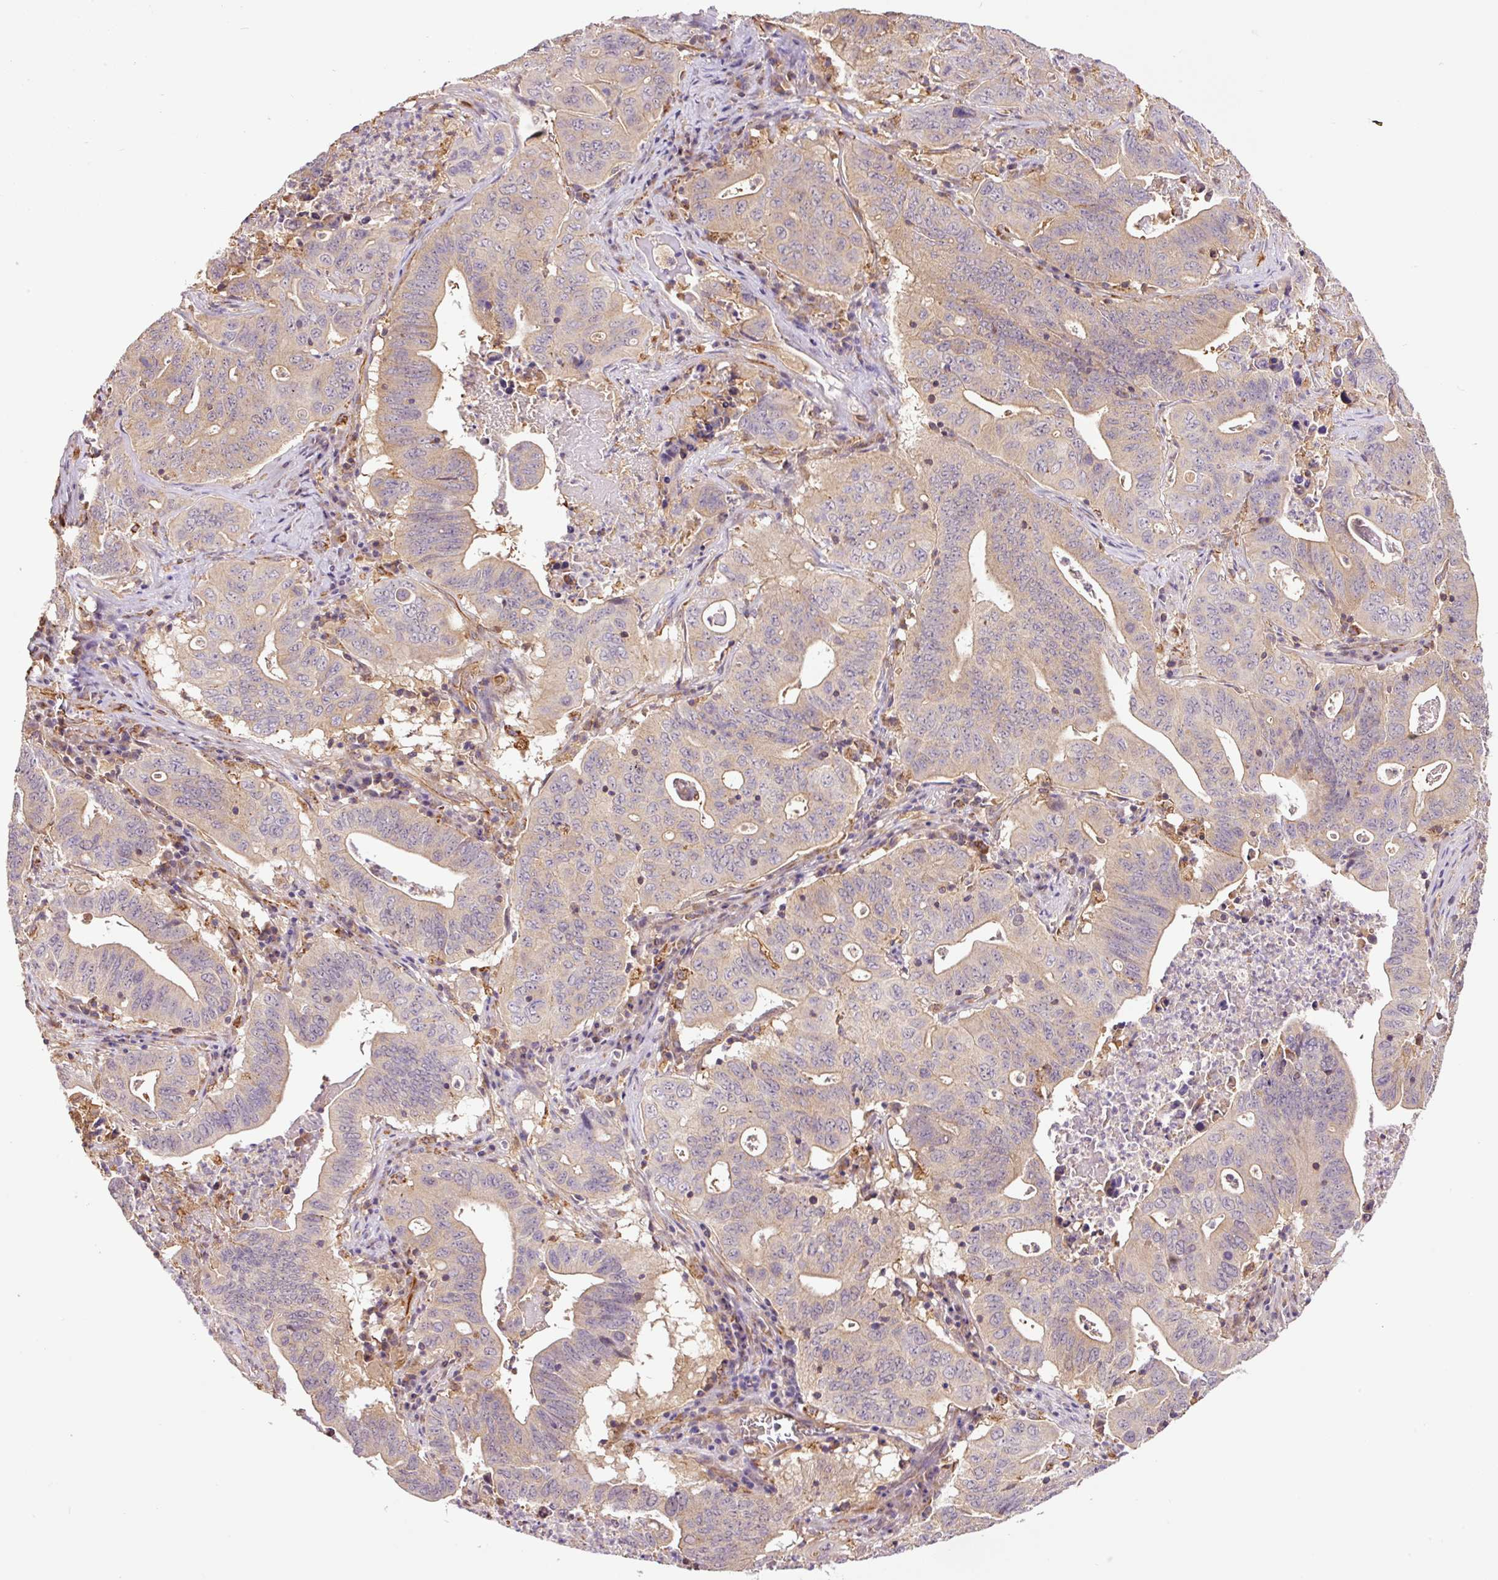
{"staining": {"intensity": "weak", "quantity": "<25%", "location": "cytoplasmic/membranous"}, "tissue": "lung cancer", "cell_type": "Tumor cells", "image_type": "cancer", "snomed": [{"axis": "morphology", "description": "Adenocarcinoma, NOS"}, {"axis": "topography", "description": "Lung"}], "caption": "A high-resolution histopathology image shows immunohistochemistry (IHC) staining of lung adenocarcinoma, which reveals no significant staining in tumor cells.", "gene": "PCK2", "patient": {"sex": "female", "age": 60}}